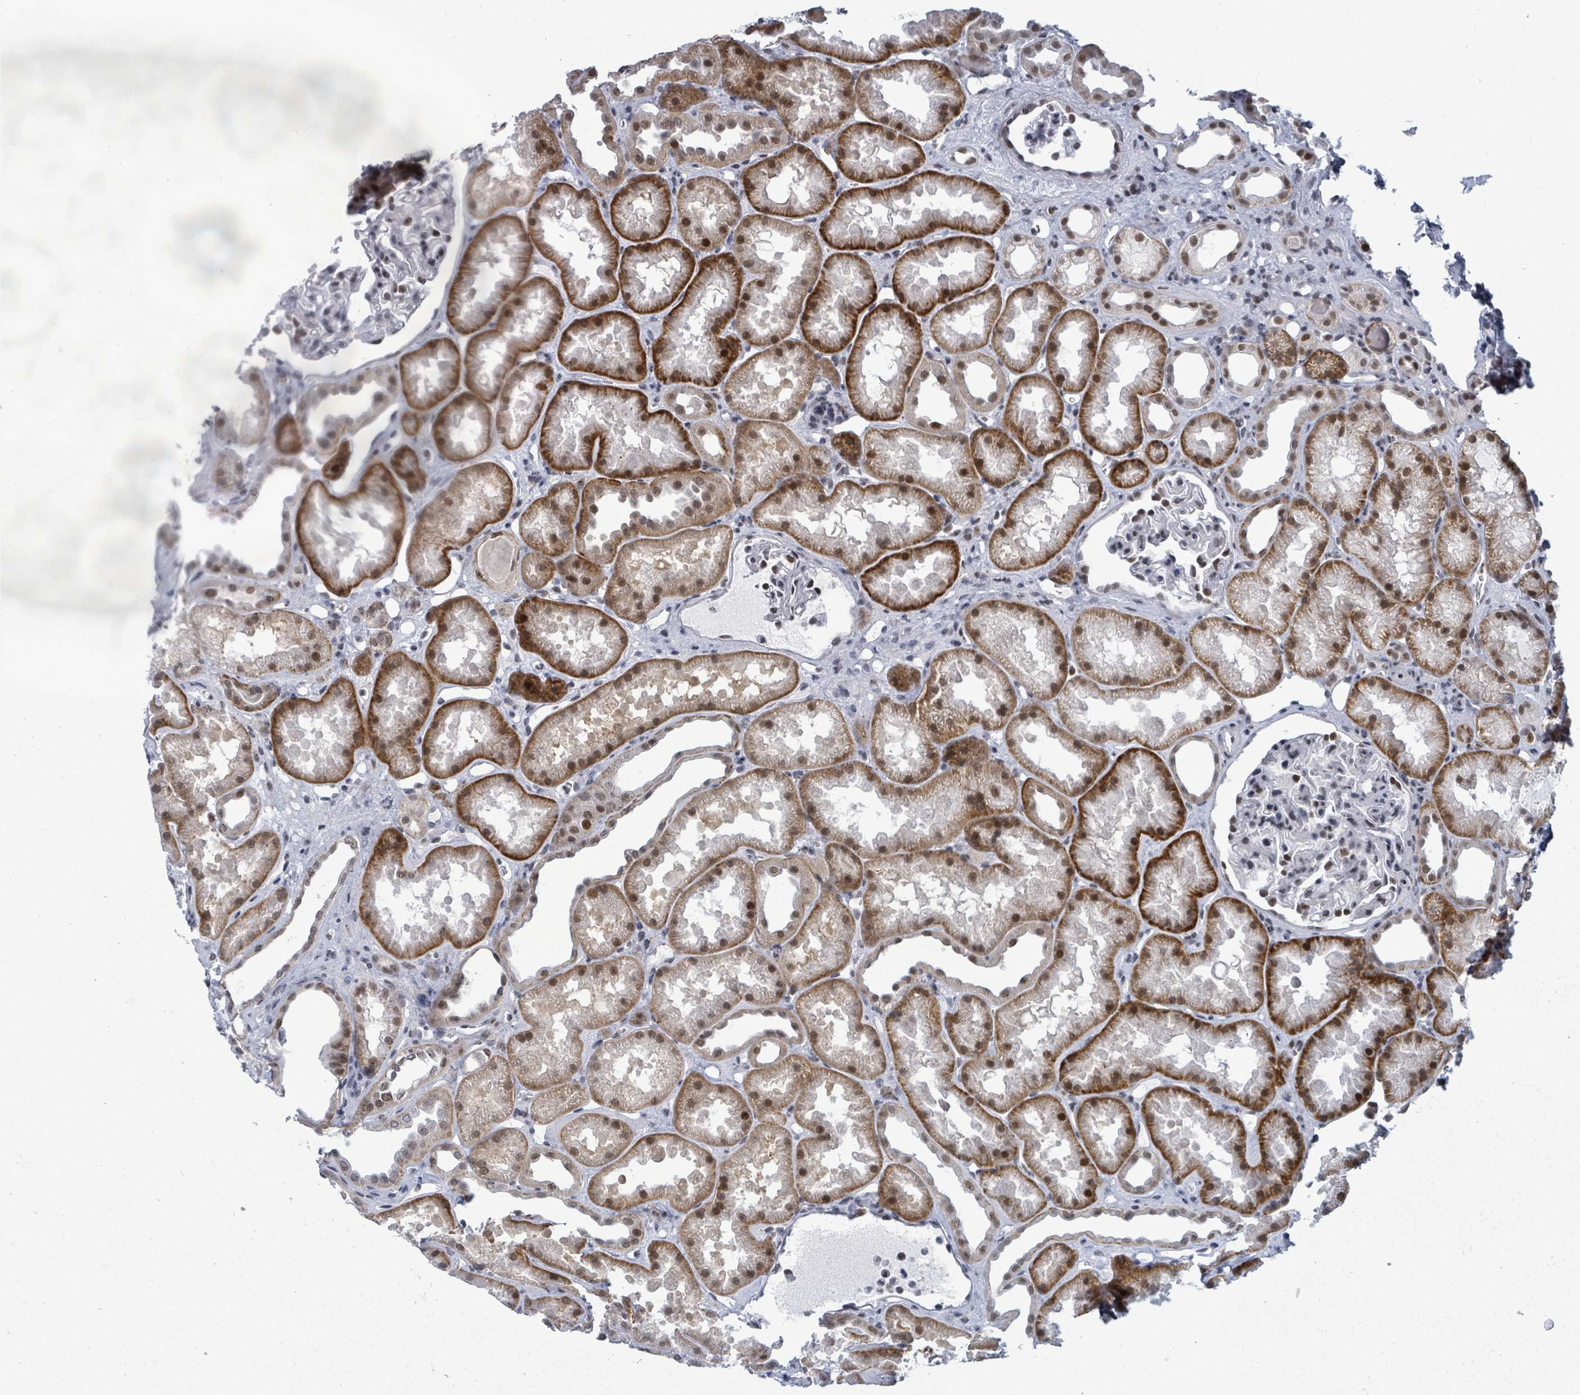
{"staining": {"intensity": "negative", "quantity": "none", "location": "none"}, "tissue": "kidney", "cell_type": "Cells in glomeruli", "image_type": "normal", "snomed": [{"axis": "morphology", "description": "Normal tissue, NOS"}, {"axis": "topography", "description": "Kidney"}], "caption": "A high-resolution photomicrograph shows immunohistochemistry (IHC) staining of normal kidney, which demonstrates no significant expression in cells in glomeruli.", "gene": "BIVM", "patient": {"sex": "male", "age": 61}}